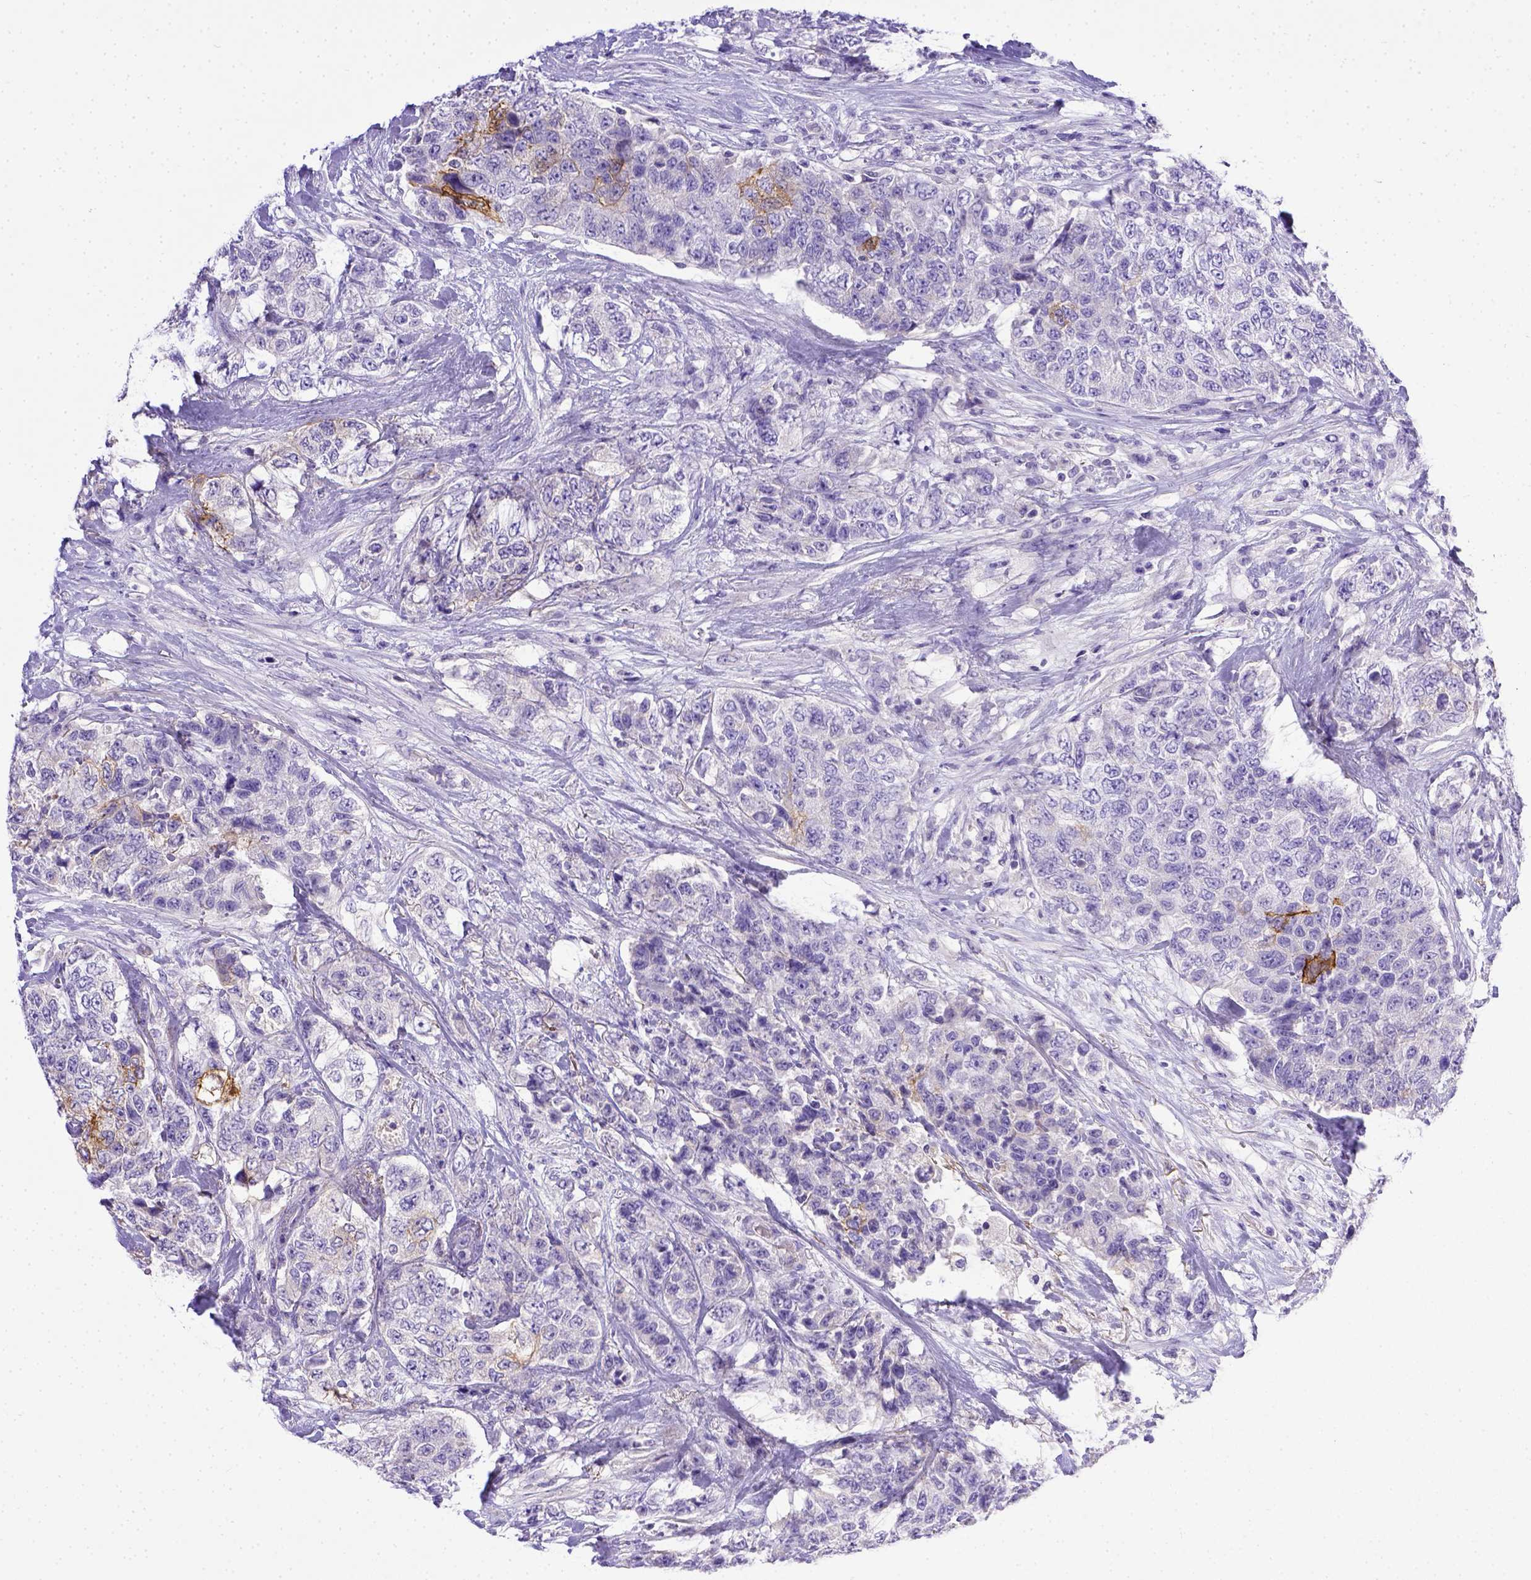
{"staining": {"intensity": "negative", "quantity": "none", "location": "none"}, "tissue": "urothelial cancer", "cell_type": "Tumor cells", "image_type": "cancer", "snomed": [{"axis": "morphology", "description": "Urothelial carcinoma, High grade"}, {"axis": "topography", "description": "Urinary bladder"}], "caption": "High magnification brightfield microscopy of high-grade urothelial carcinoma stained with DAB (brown) and counterstained with hematoxylin (blue): tumor cells show no significant staining. (Brightfield microscopy of DAB immunohistochemistry (IHC) at high magnification).", "gene": "BTN1A1", "patient": {"sex": "female", "age": 78}}